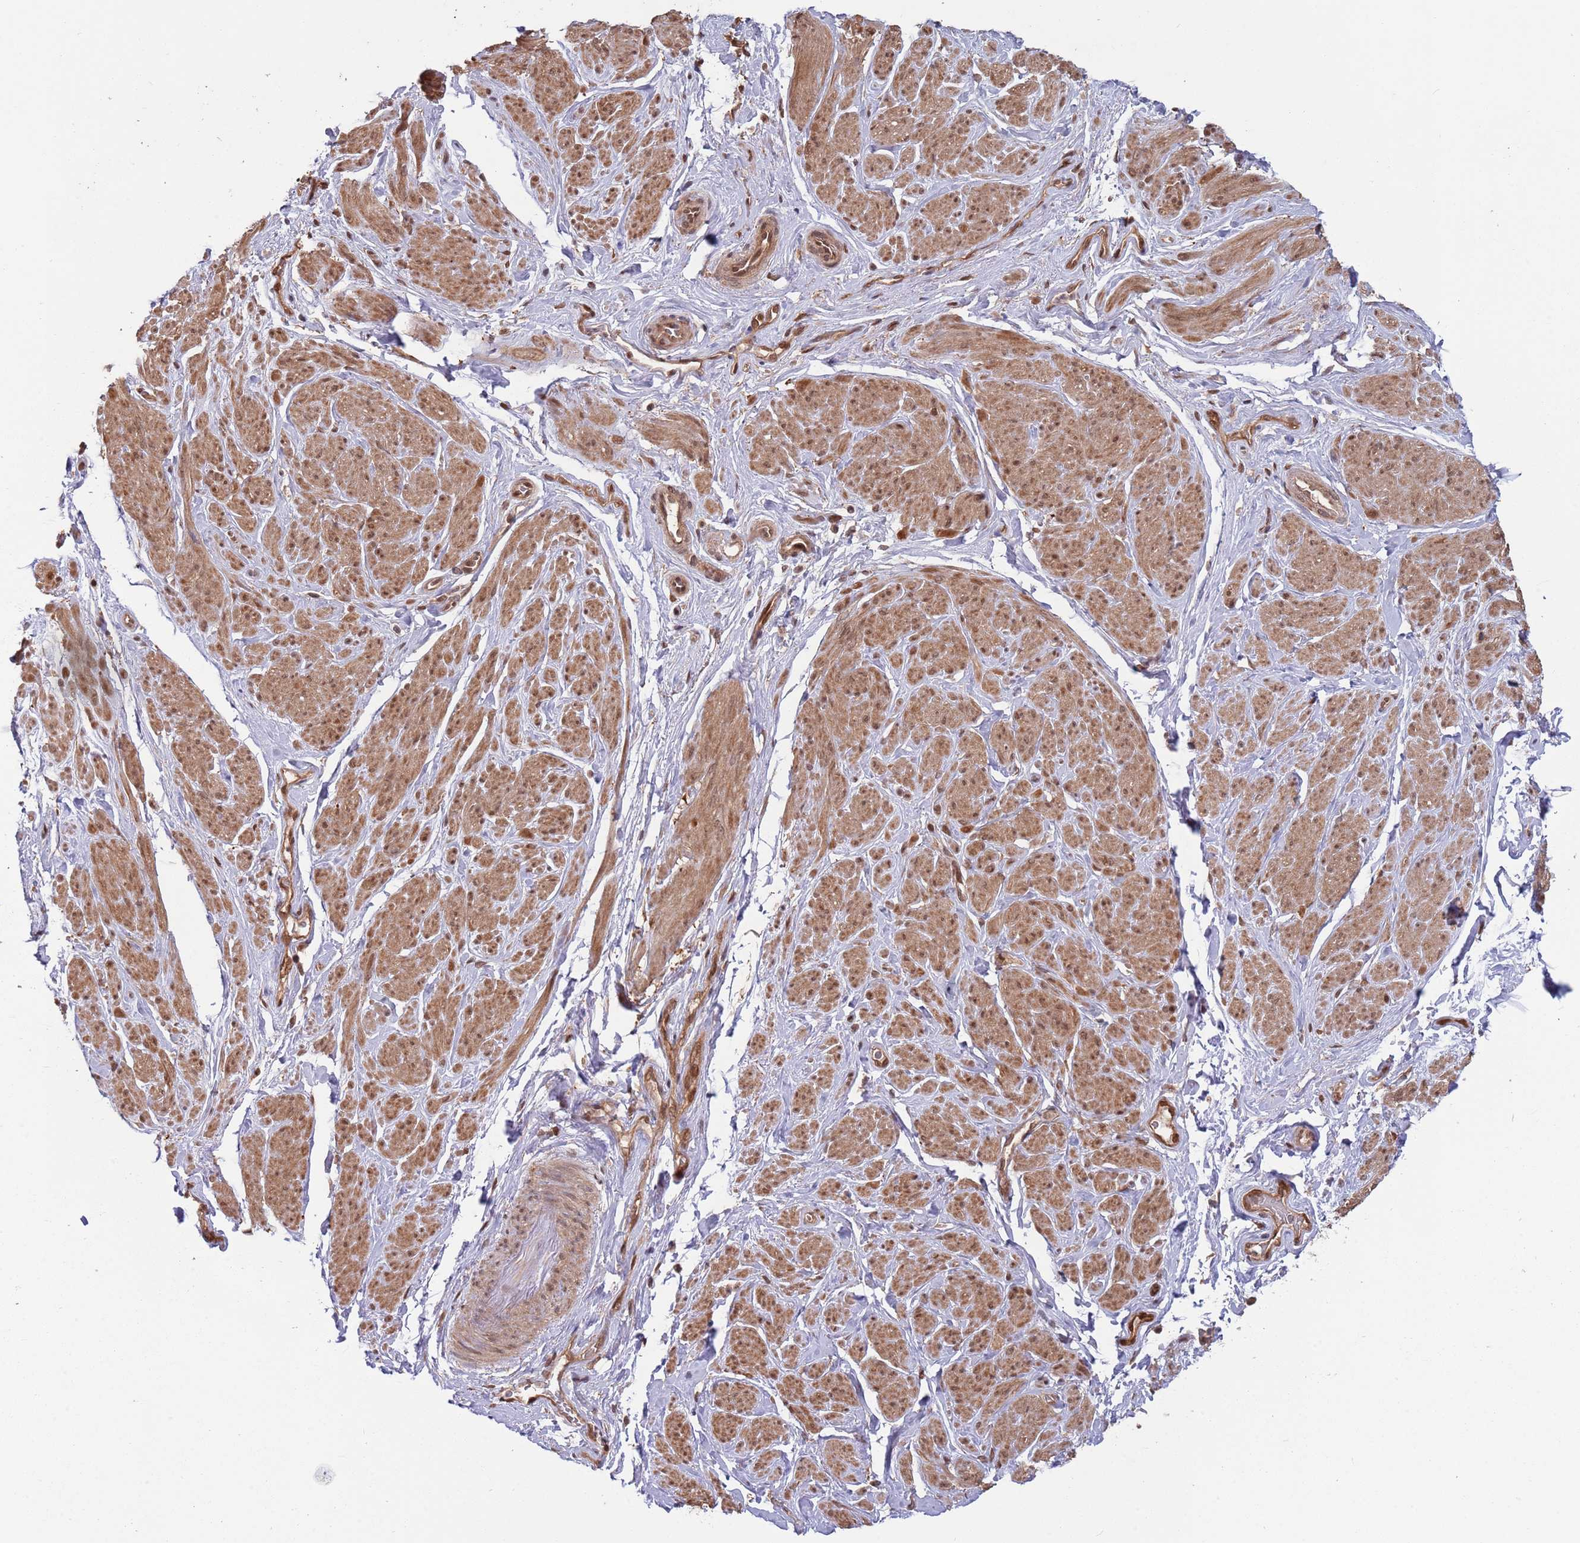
{"staining": {"intensity": "moderate", "quantity": ">75%", "location": "cytoplasmic/membranous,nuclear"}, "tissue": "smooth muscle", "cell_type": "Smooth muscle cells", "image_type": "normal", "snomed": [{"axis": "morphology", "description": "Normal tissue, NOS"}, {"axis": "topography", "description": "Smooth muscle"}, {"axis": "topography", "description": "Peripheral nerve tissue"}], "caption": "Immunohistochemical staining of benign smooth muscle demonstrates medium levels of moderate cytoplasmic/membranous,nuclear staining in about >75% of smooth muscle cells. The staining was performed using DAB (3,3'-diaminobenzidine) to visualize the protein expression in brown, while the nuclei were stained in blue with hematoxylin (Magnification: 20x).", "gene": "SALL1", "patient": {"sex": "male", "age": 69}}